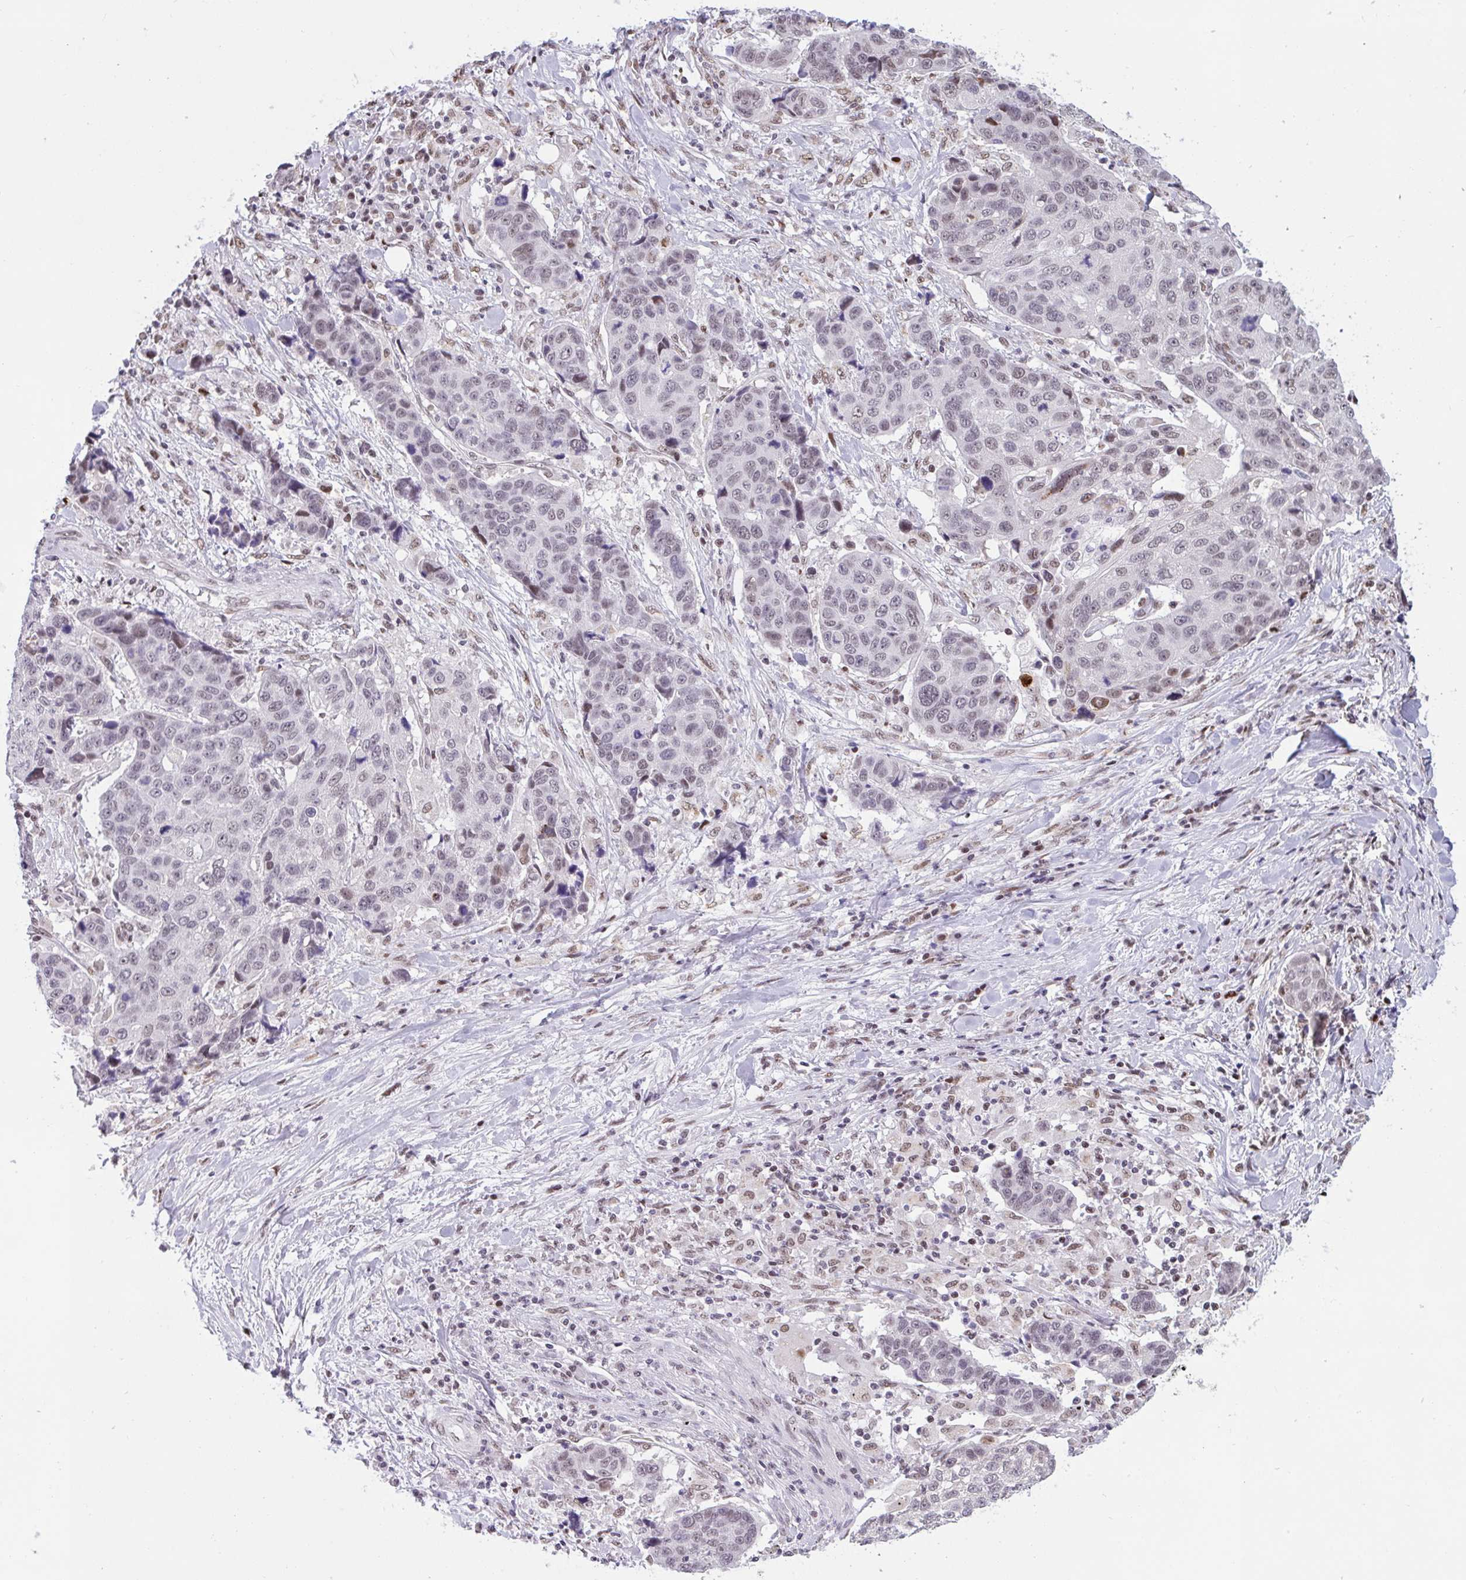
{"staining": {"intensity": "weak", "quantity": "<25%", "location": "nuclear"}, "tissue": "lung cancer", "cell_type": "Tumor cells", "image_type": "cancer", "snomed": [{"axis": "morphology", "description": "Squamous cell carcinoma, NOS"}, {"axis": "topography", "description": "Lymph node"}, {"axis": "topography", "description": "Lung"}], "caption": "Photomicrograph shows no protein expression in tumor cells of lung cancer tissue.", "gene": "CBFA2T2", "patient": {"sex": "male", "age": 61}}